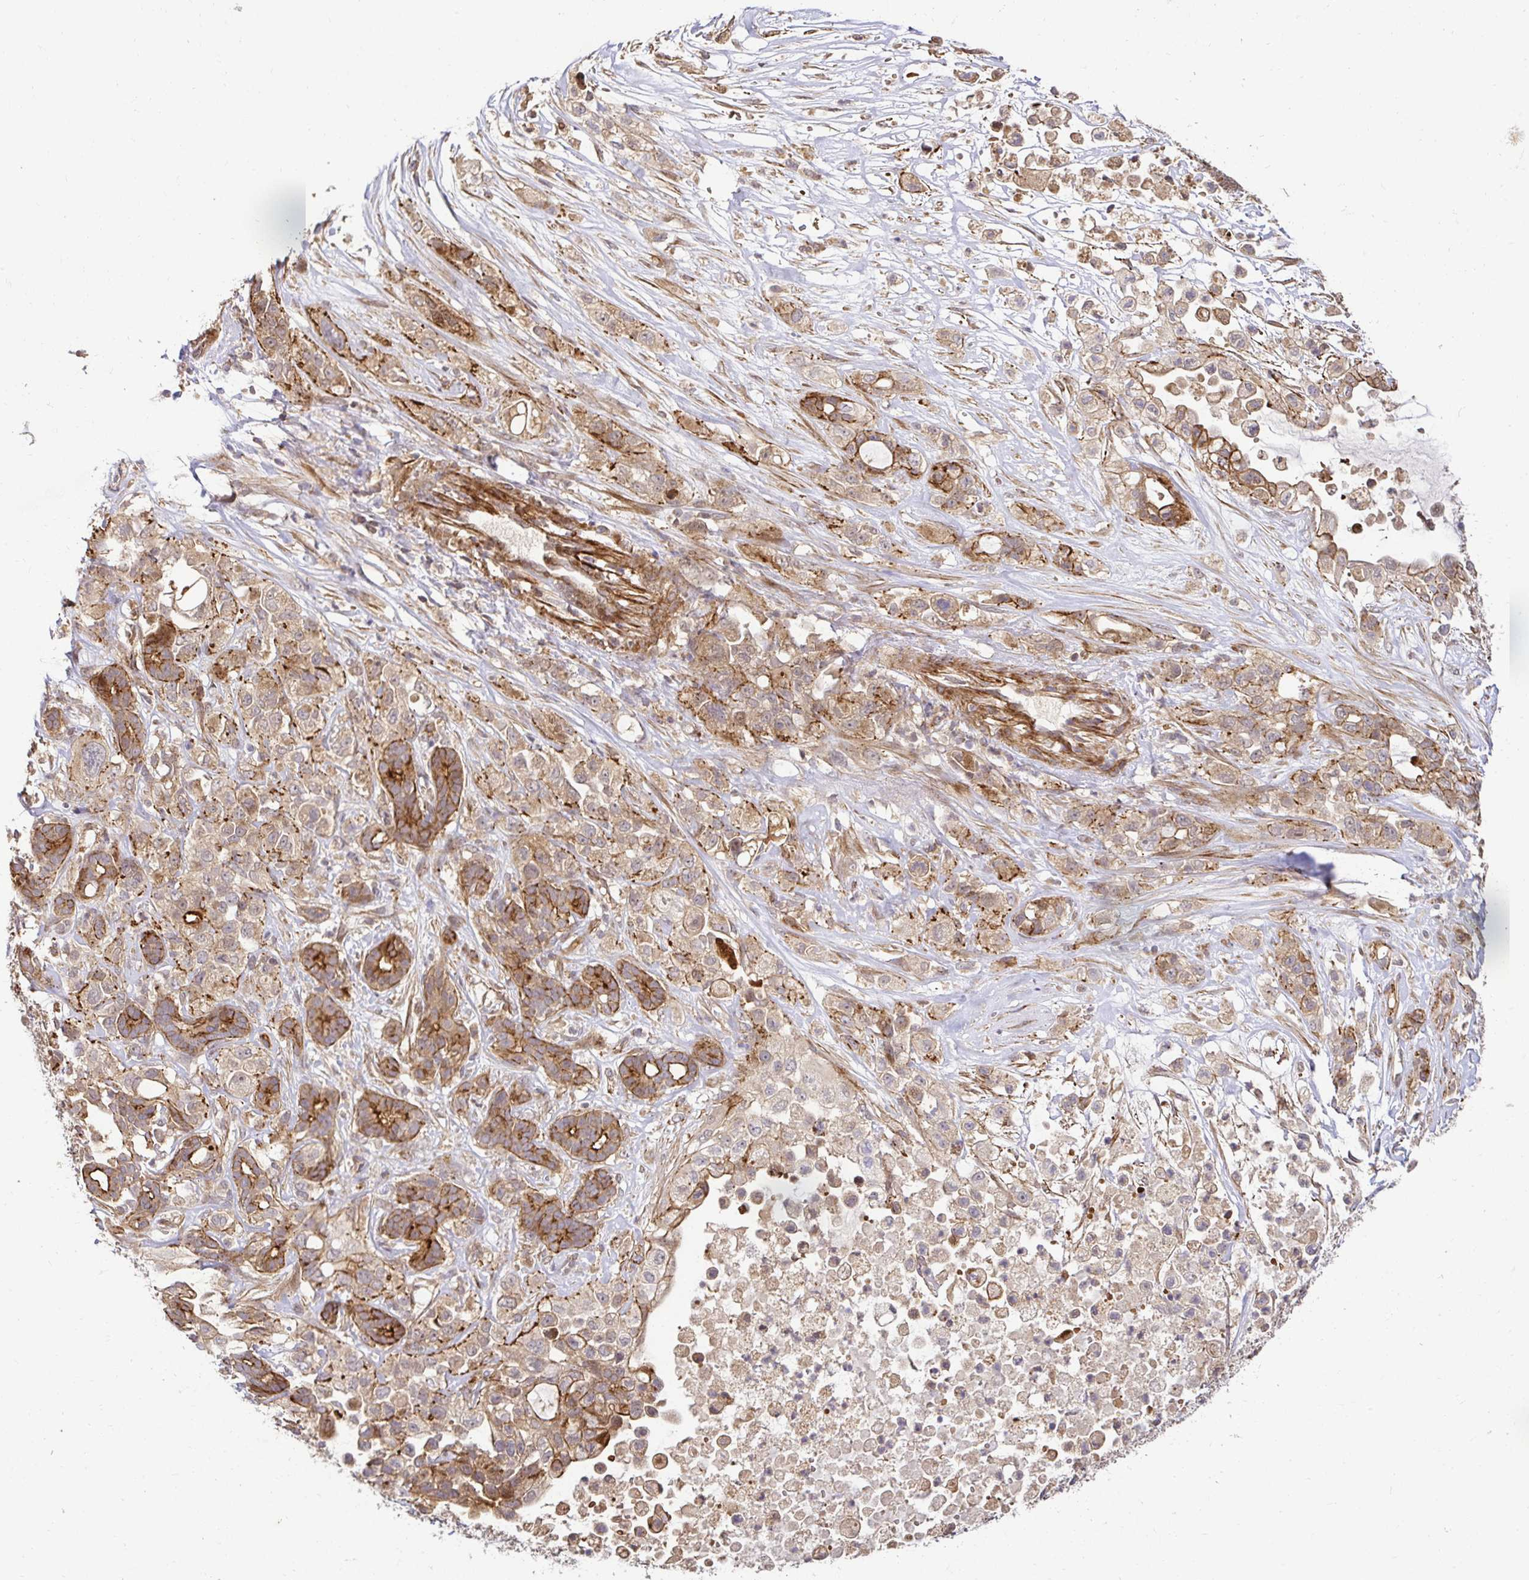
{"staining": {"intensity": "moderate", "quantity": "25%-75%", "location": "cytoplasmic/membranous"}, "tissue": "pancreatic cancer", "cell_type": "Tumor cells", "image_type": "cancer", "snomed": [{"axis": "morphology", "description": "Adenocarcinoma, NOS"}, {"axis": "topography", "description": "Pancreas"}], "caption": "About 25%-75% of tumor cells in adenocarcinoma (pancreatic) exhibit moderate cytoplasmic/membranous protein staining as visualized by brown immunohistochemical staining.", "gene": "PSMA4", "patient": {"sex": "male", "age": 44}}